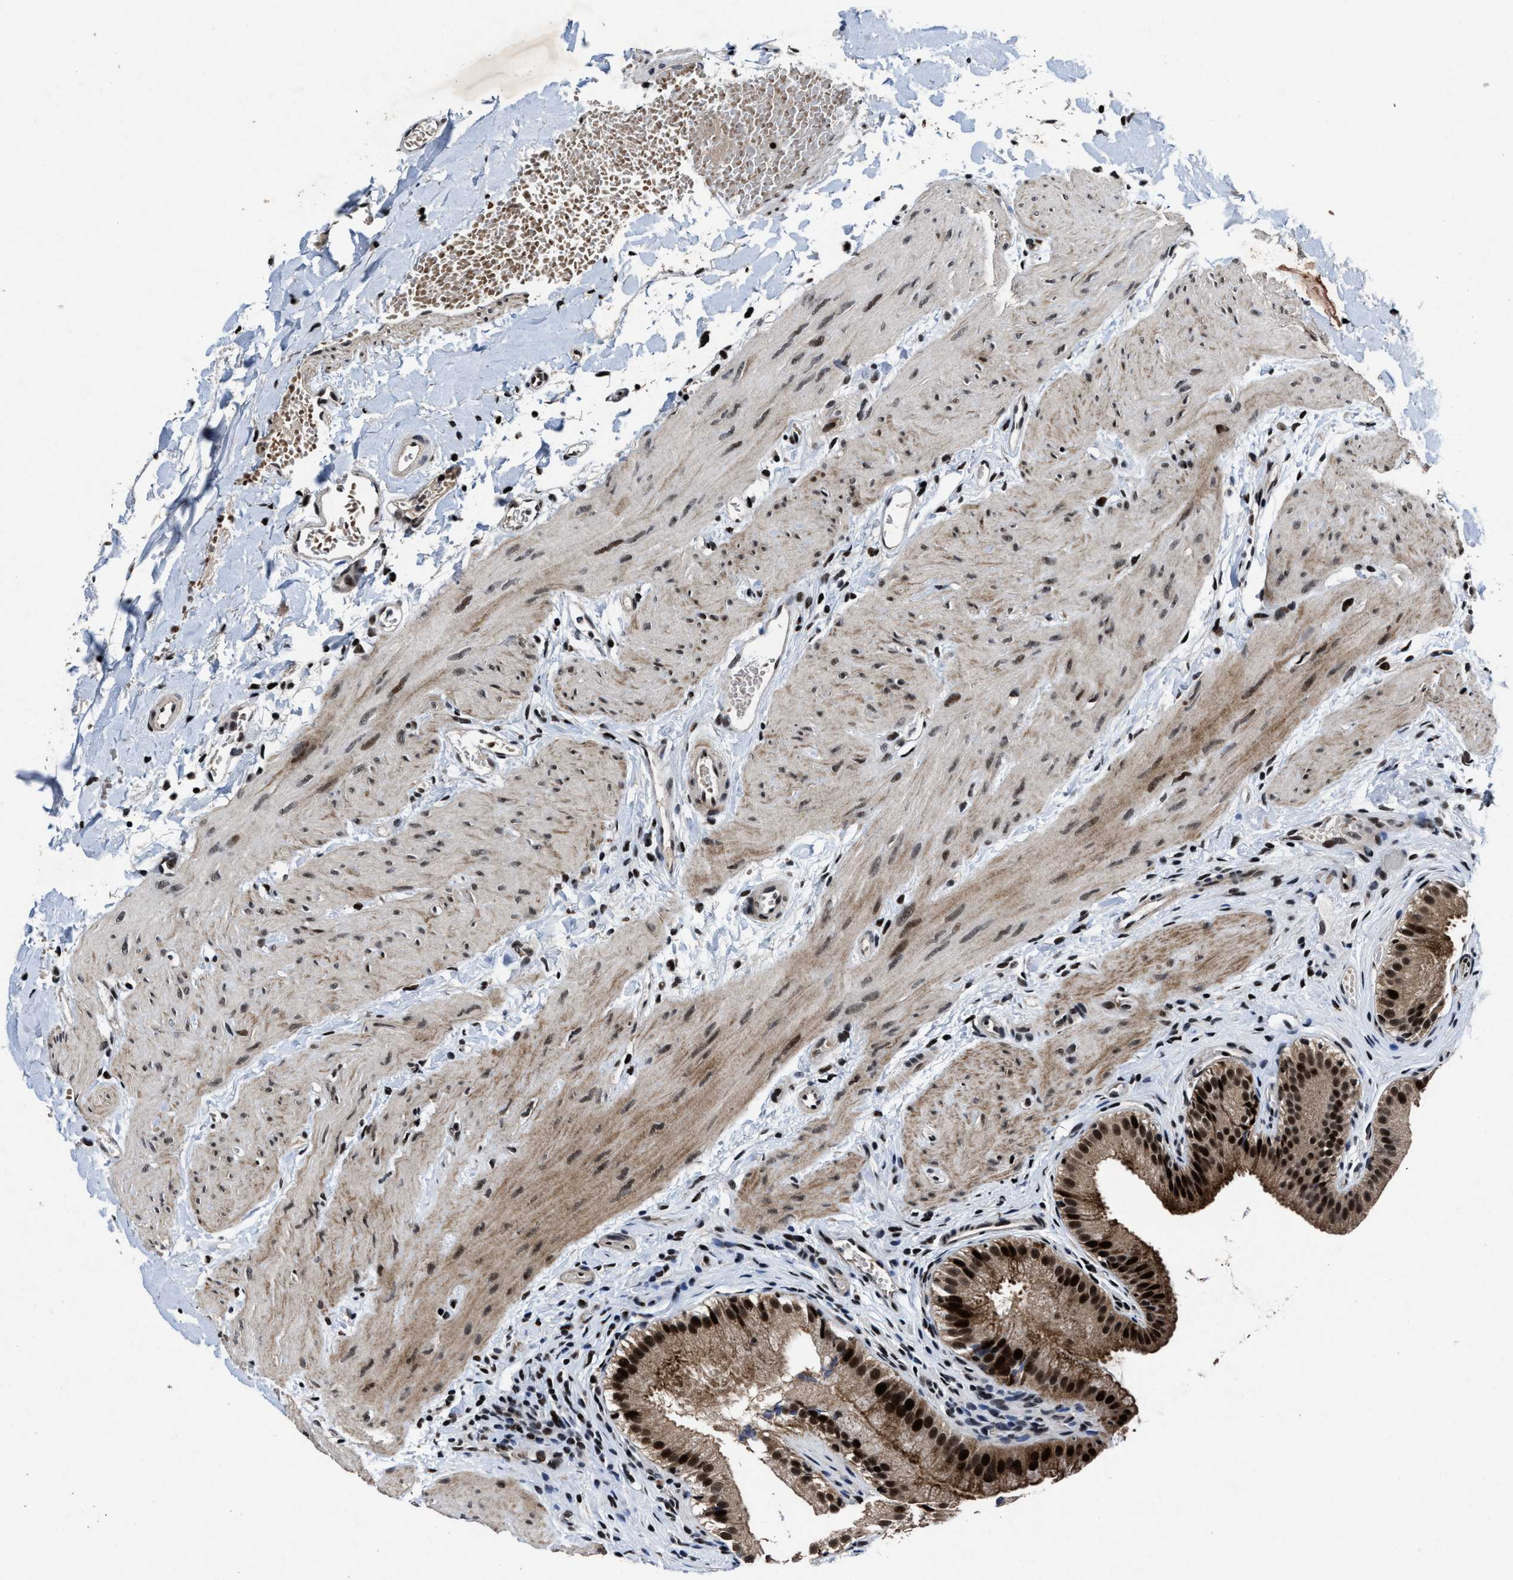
{"staining": {"intensity": "strong", "quantity": ">75%", "location": "cytoplasmic/membranous,nuclear"}, "tissue": "gallbladder", "cell_type": "Glandular cells", "image_type": "normal", "snomed": [{"axis": "morphology", "description": "Normal tissue, NOS"}, {"axis": "topography", "description": "Gallbladder"}], "caption": "Immunohistochemical staining of unremarkable human gallbladder displays high levels of strong cytoplasmic/membranous,nuclear positivity in about >75% of glandular cells.", "gene": "ZNF233", "patient": {"sex": "female", "age": 26}}